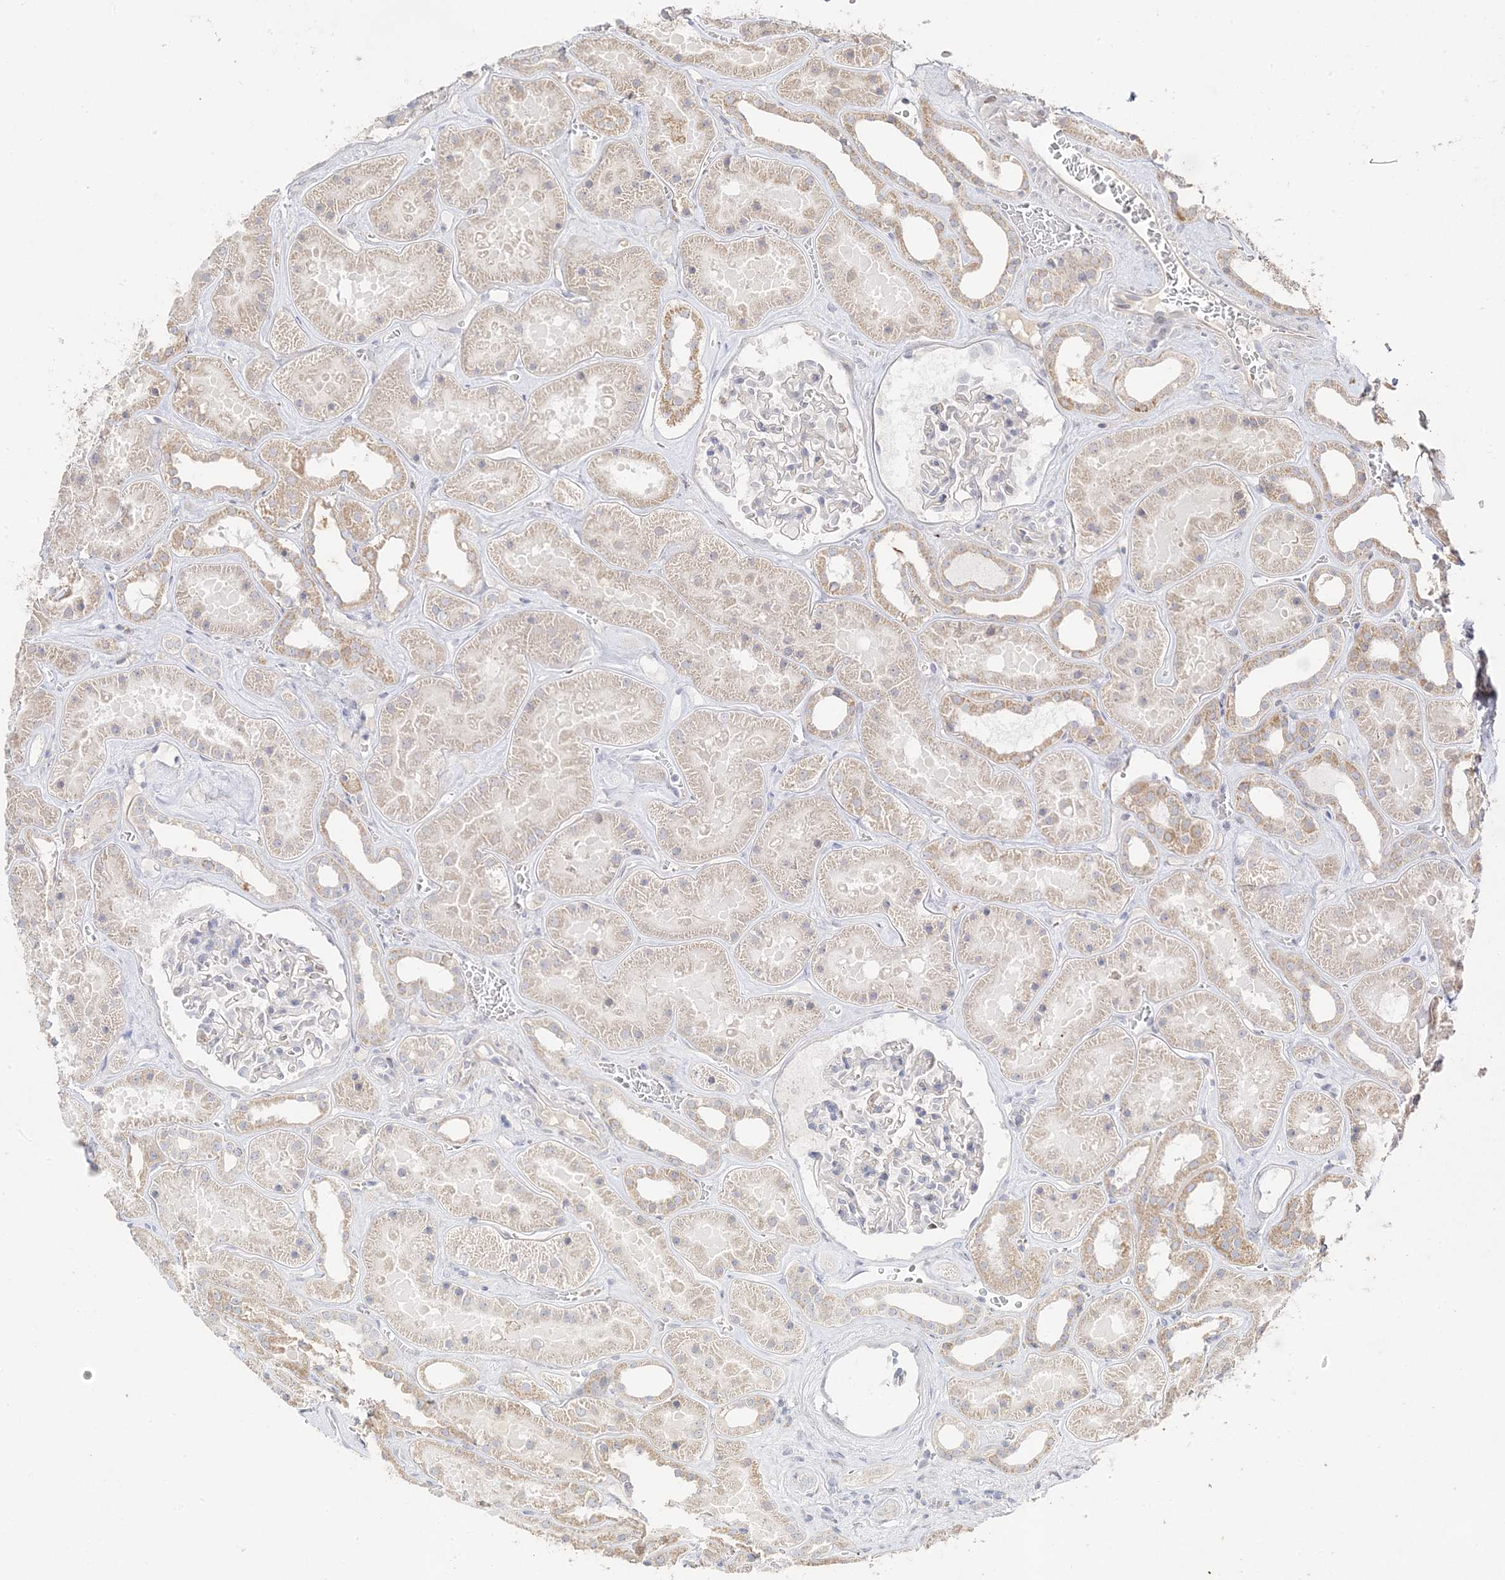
{"staining": {"intensity": "negative", "quantity": "none", "location": "none"}, "tissue": "kidney", "cell_type": "Cells in glomeruli", "image_type": "normal", "snomed": [{"axis": "morphology", "description": "Normal tissue, NOS"}, {"axis": "topography", "description": "Kidney"}], "caption": "An image of human kidney is negative for staining in cells in glomeruli.", "gene": "TRANK1", "patient": {"sex": "female", "age": 41}}